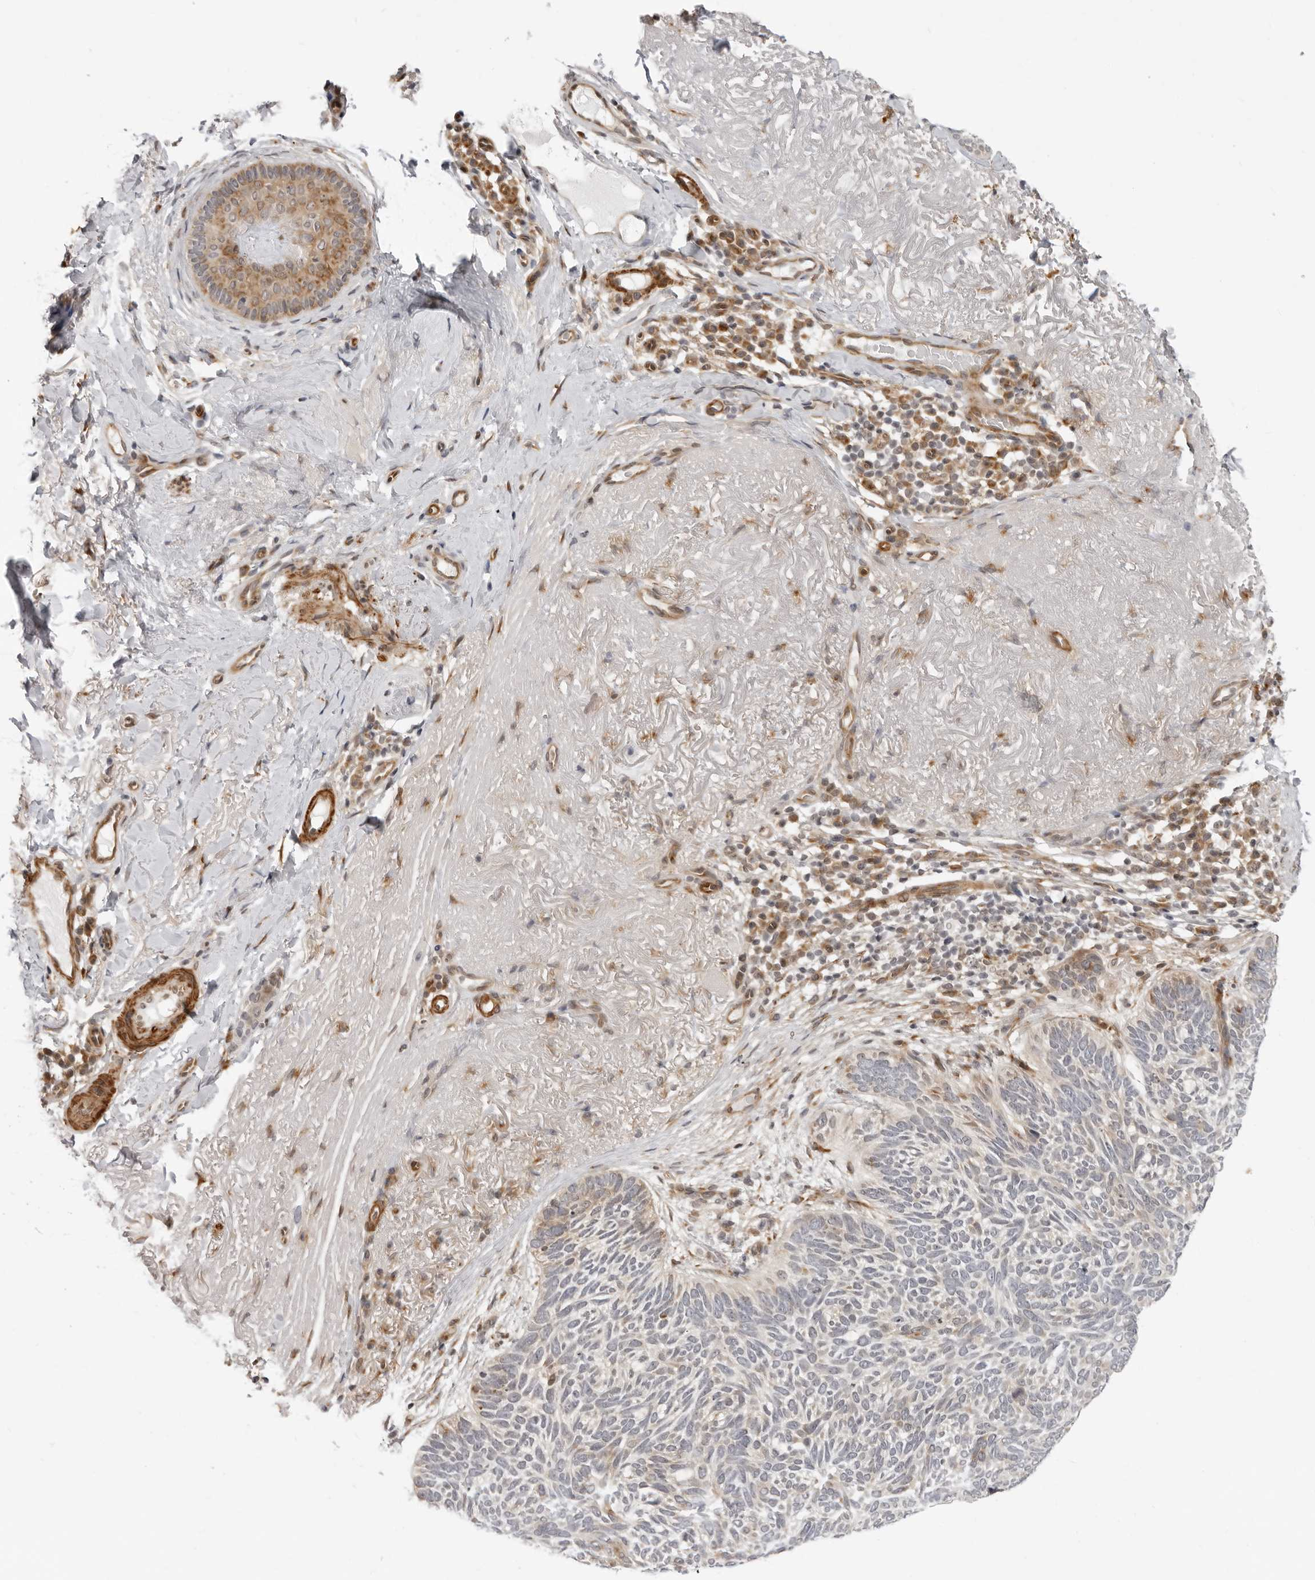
{"staining": {"intensity": "weak", "quantity": "25%-75%", "location": "cytoplasmic/membranous"}, "tissue": "skin cancer", "cell_type": "Tumor cells", "image_type": "cancer", "snomed": [{"axis": "morphology", "description": "Basal cell carcinoma"}, {"axis": "topography", "description": "Skin"}], "caption": "Immunohistochemical staining of human basal cell carcinoma (skin) shows low levels of weak cytoplasmic/membranous positivity in about 25%-75% of tumor cells. The staining was performed using DAB (3,3'-diaminobenzidine), with brown indicating positive protein expression. Nuclei are stained blue with hematoxylin.", "gene": "SRGAP2", "patient": {"sex": "female", "age": 85}}